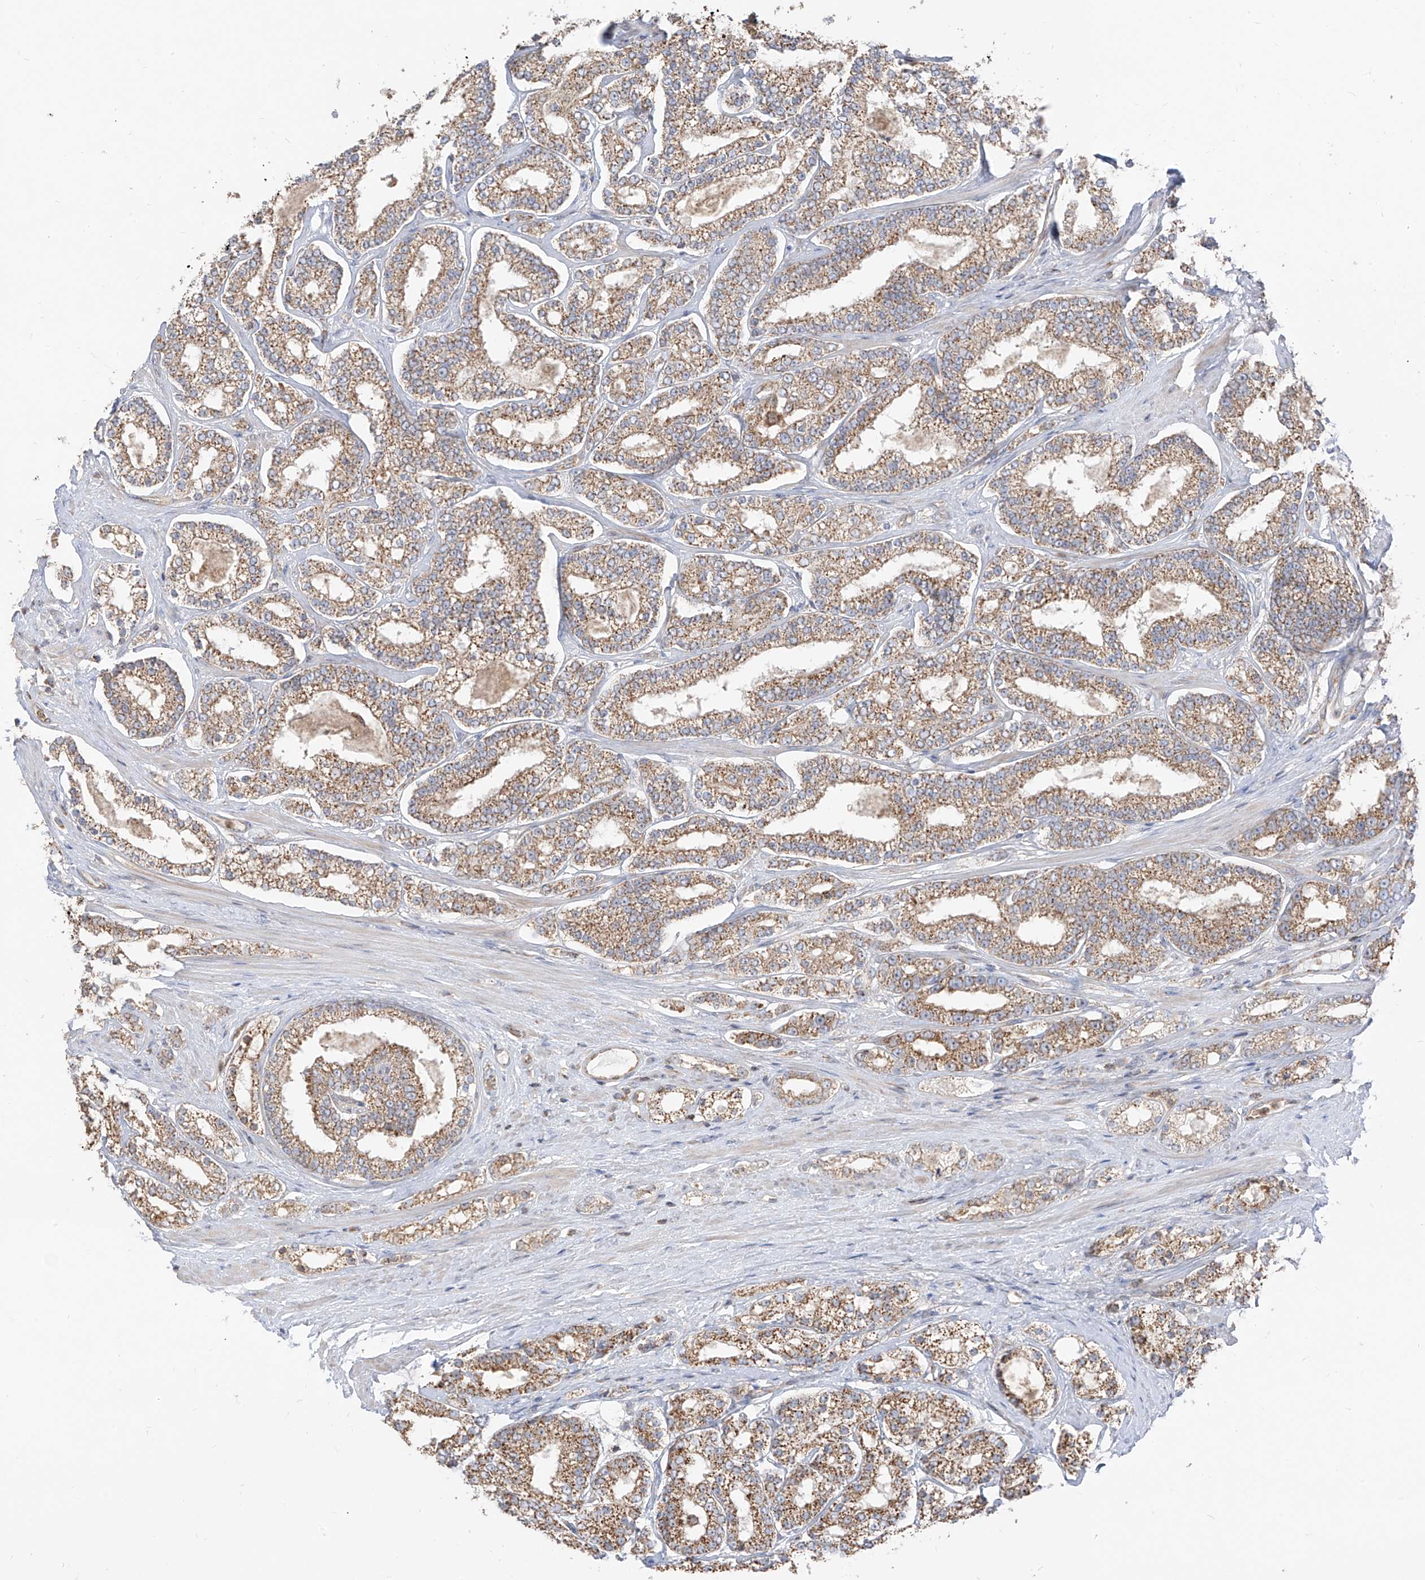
{"staining": {"intensity": "moderate", "quantity": ">75%", "location": "cytoplasmic/membranous"}, "tissue": "prostate cancer", "cell_type": "Tumor cells", "image_type": "cancer", "snomed": [{"axis": "morphology", "description": "Normal tissue, NOS"}, {"axis": "morphology", "description": "Adenocarcinoma, High grade"}, {"axis": "topography", "description": "Prostate"}], "caption": "Immunohistochemical staining of human prostate cancer (adenocarcinoma (high-grade)) demonstrates medium levels of moderate cytoplasmic/membranous protein expression in about >75% of tumor cells. The staining was performed using DAB (3,3'-diaminobenzidine) to visualize the protein expression in brown, while the nuclei were stained in blue with hematoxylin (Magnification: 20x).", "gene": "ETHE1", "patient": {"sex": "male", "age": 83}}